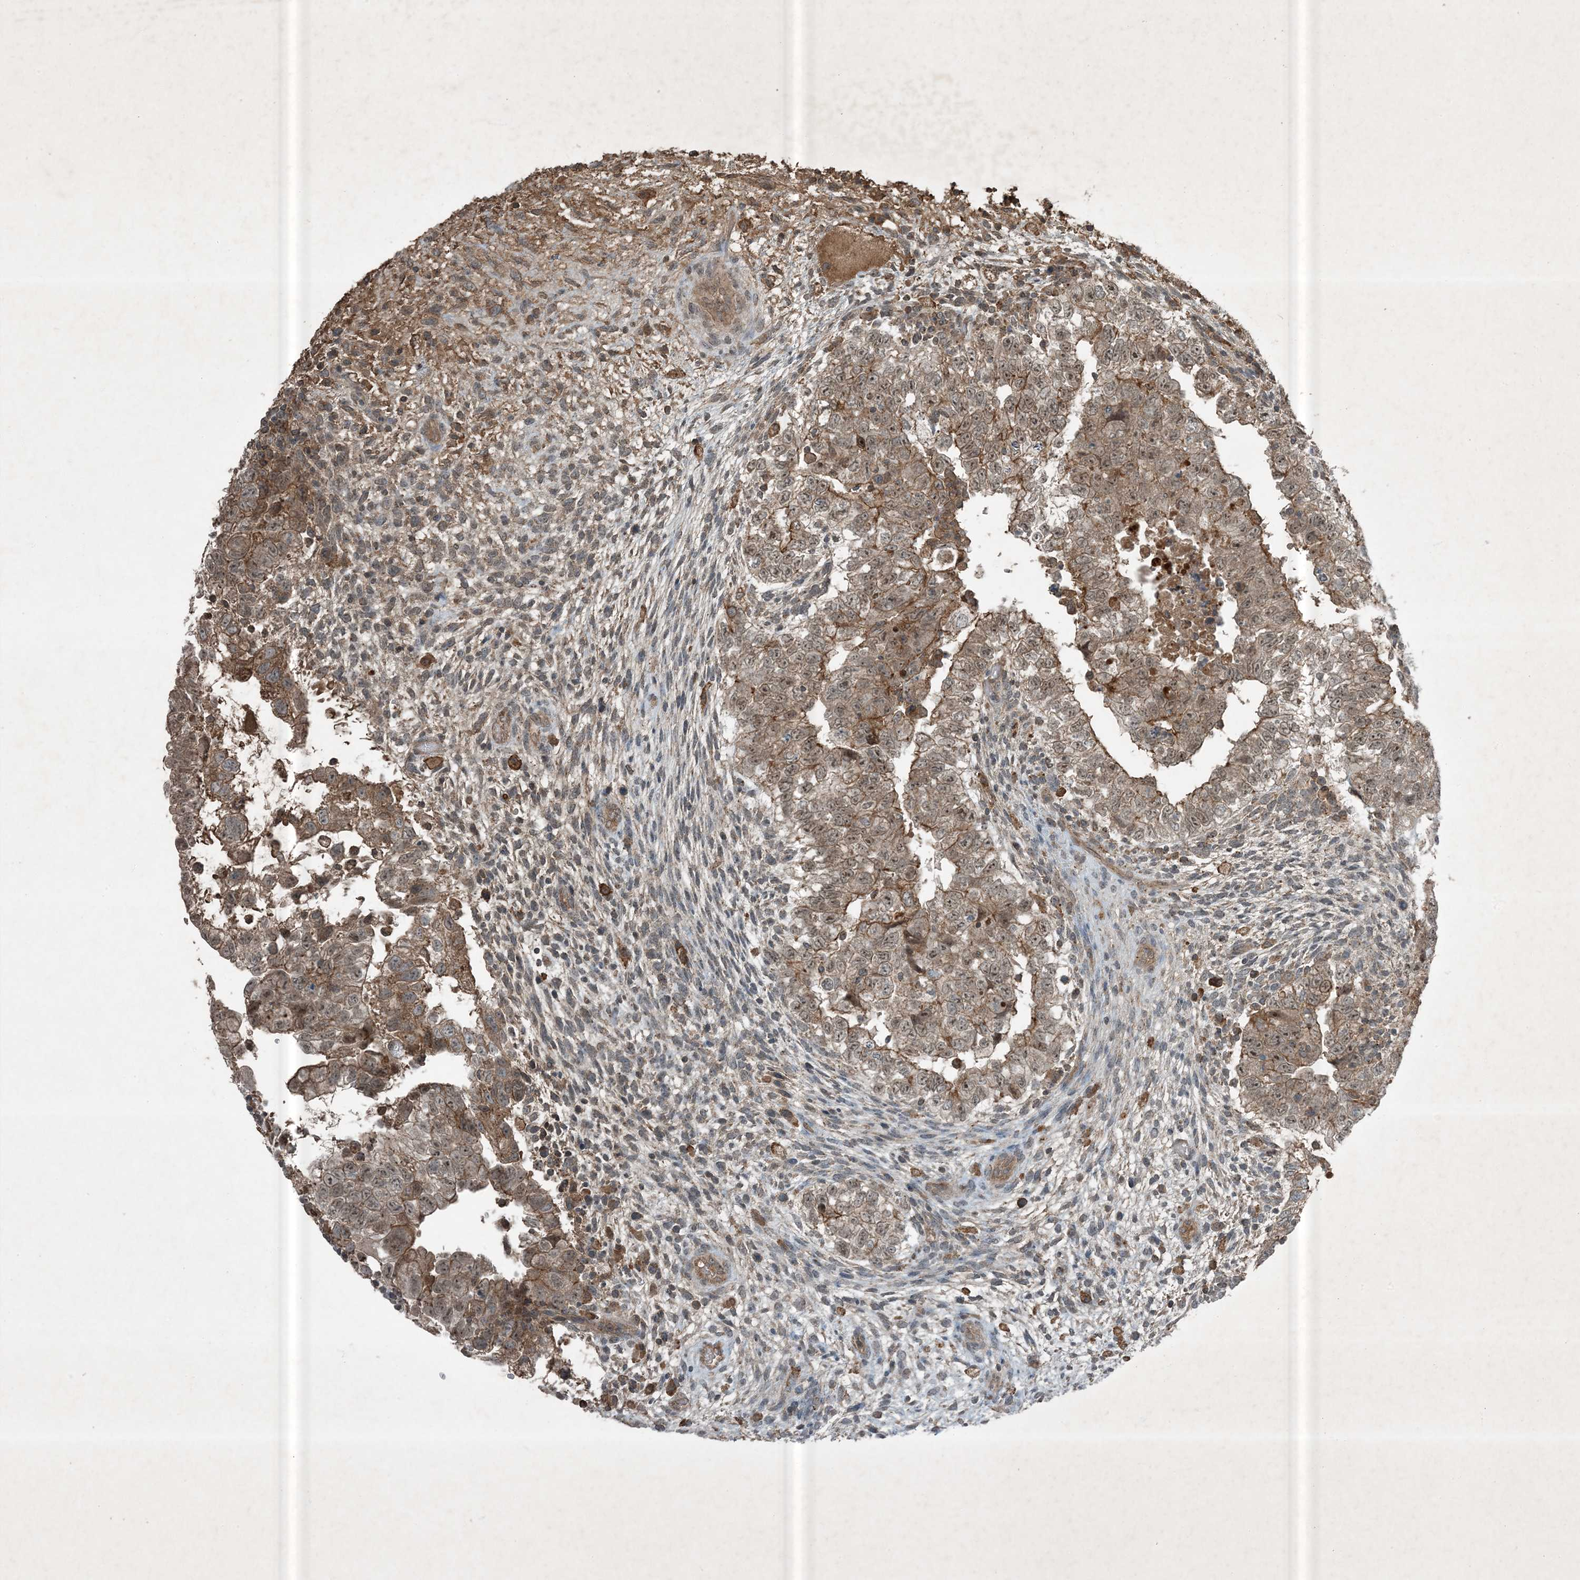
{"staining": {"intensity": "moderate", "quantity": ">75%", "location": "cytoplasmic/membranous"}, "tissue": "testis cancer", "cell_type": "Tumor cells", "image_type": "cancer", "snomed": [{"axis": "morphology", "description": "Carcinoma, Embryonal, NOS"}, {"axis": "topography", "description": "Testis"}], "caption": "Moderate cytoplasmic/membranous expression for a protein is present in approximately >75% of tumor cells of testis cancer (embryonal carcinoma) using immunohistochemistry (IHC).", "gene": "MDN1", "patient": {"sex": "male", "age": 37}}